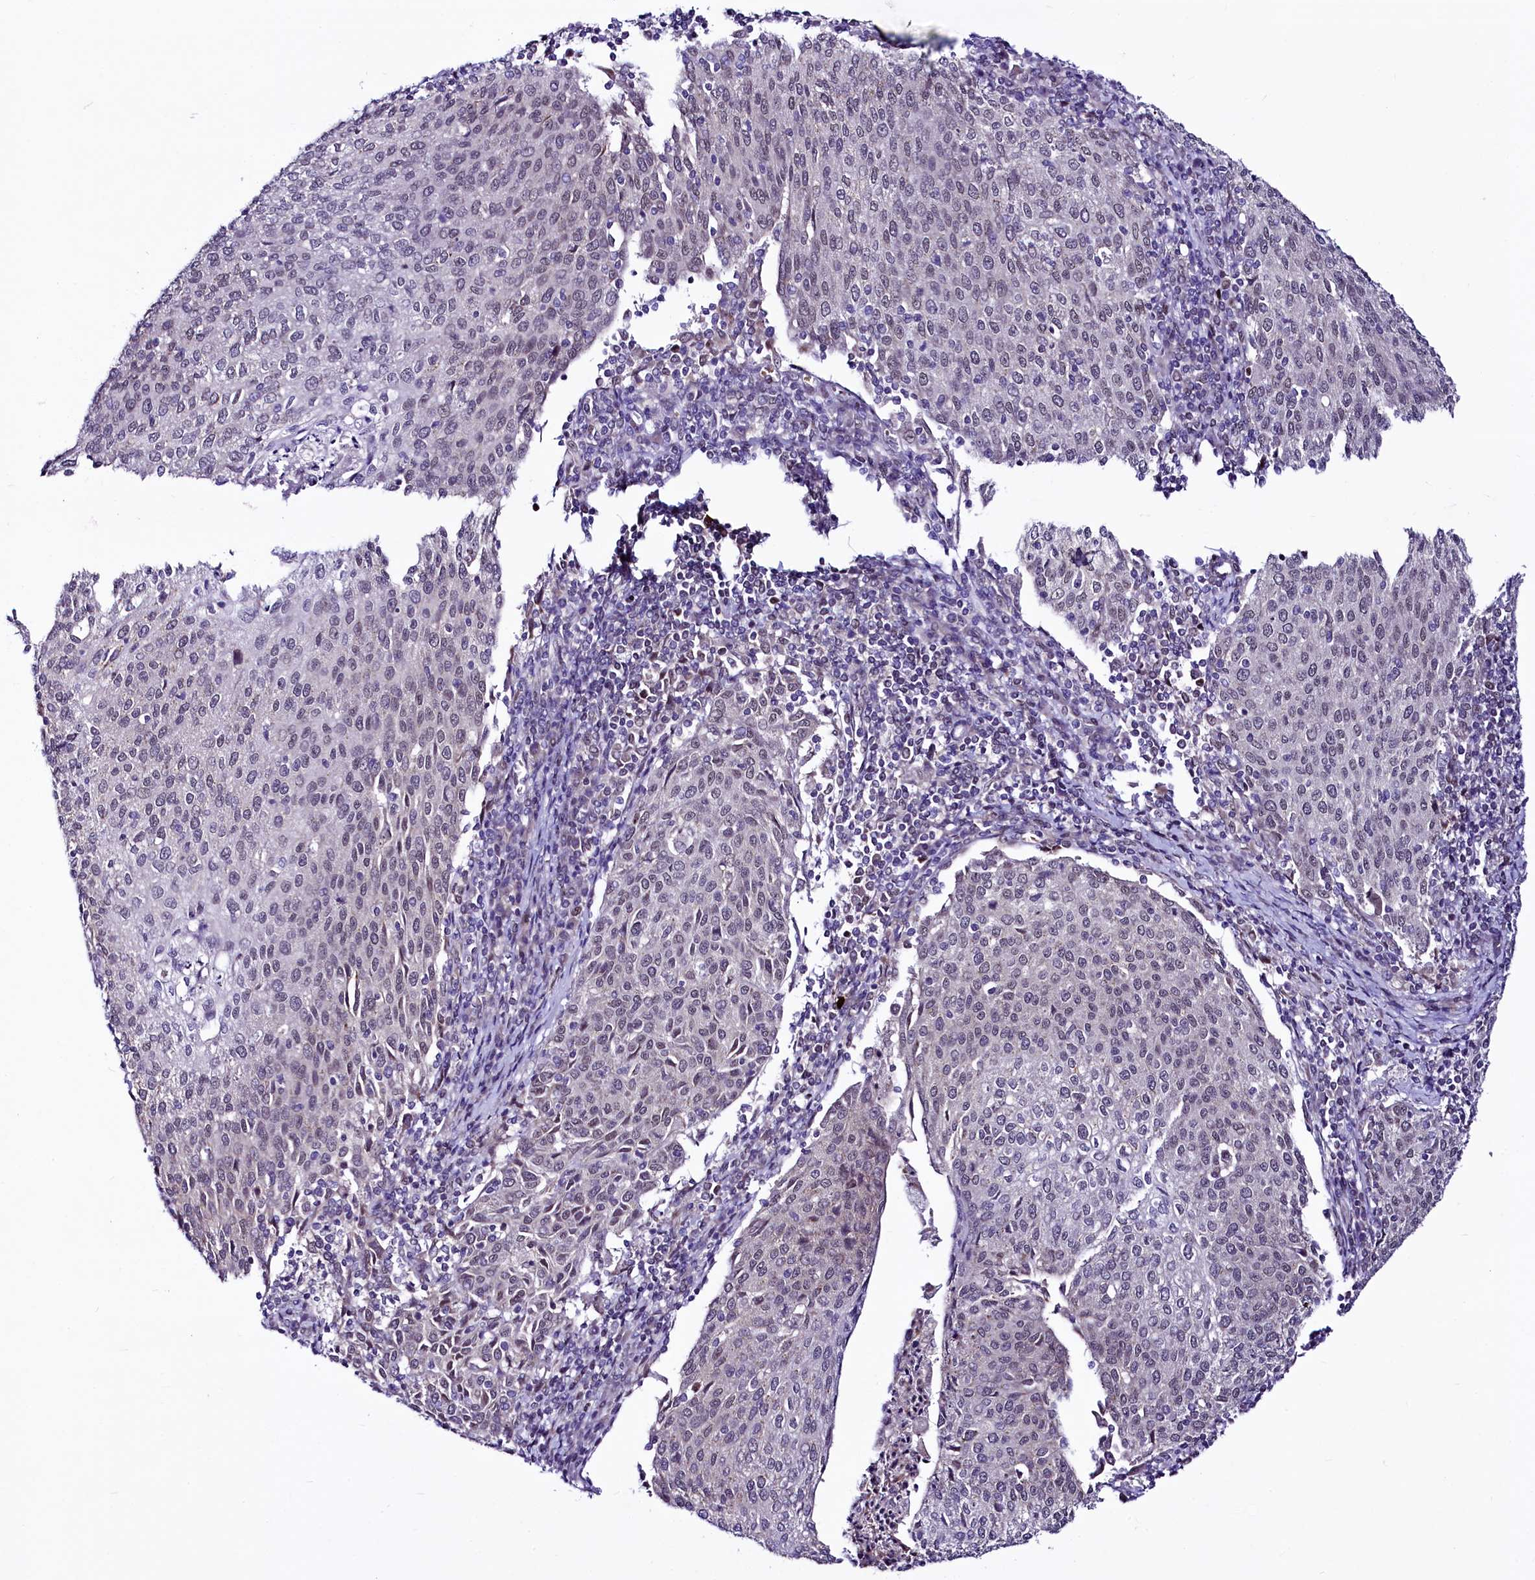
{"staining": {"intensity": "negative", "quantity": "none", "location": "none"}, "tissue": "cervical cancer", "cell_type": "Tumor cells", "image_type": "cancer", "snomed": [{"axis": "morphology", "description": "Squamous cell carcinoma, NOS"}, {"axis": "topography", "description": "Cervix"}], "caption": "High power microscopy image of an IHC photomicrograph of cervical cancer, revealing no significant staining in tumor cells. (DAB immunohistochemistry (IHC) with hematoxylin counter stain).", "gene": "LEUTX", "patient": {"sex": "female", "age": 46}}